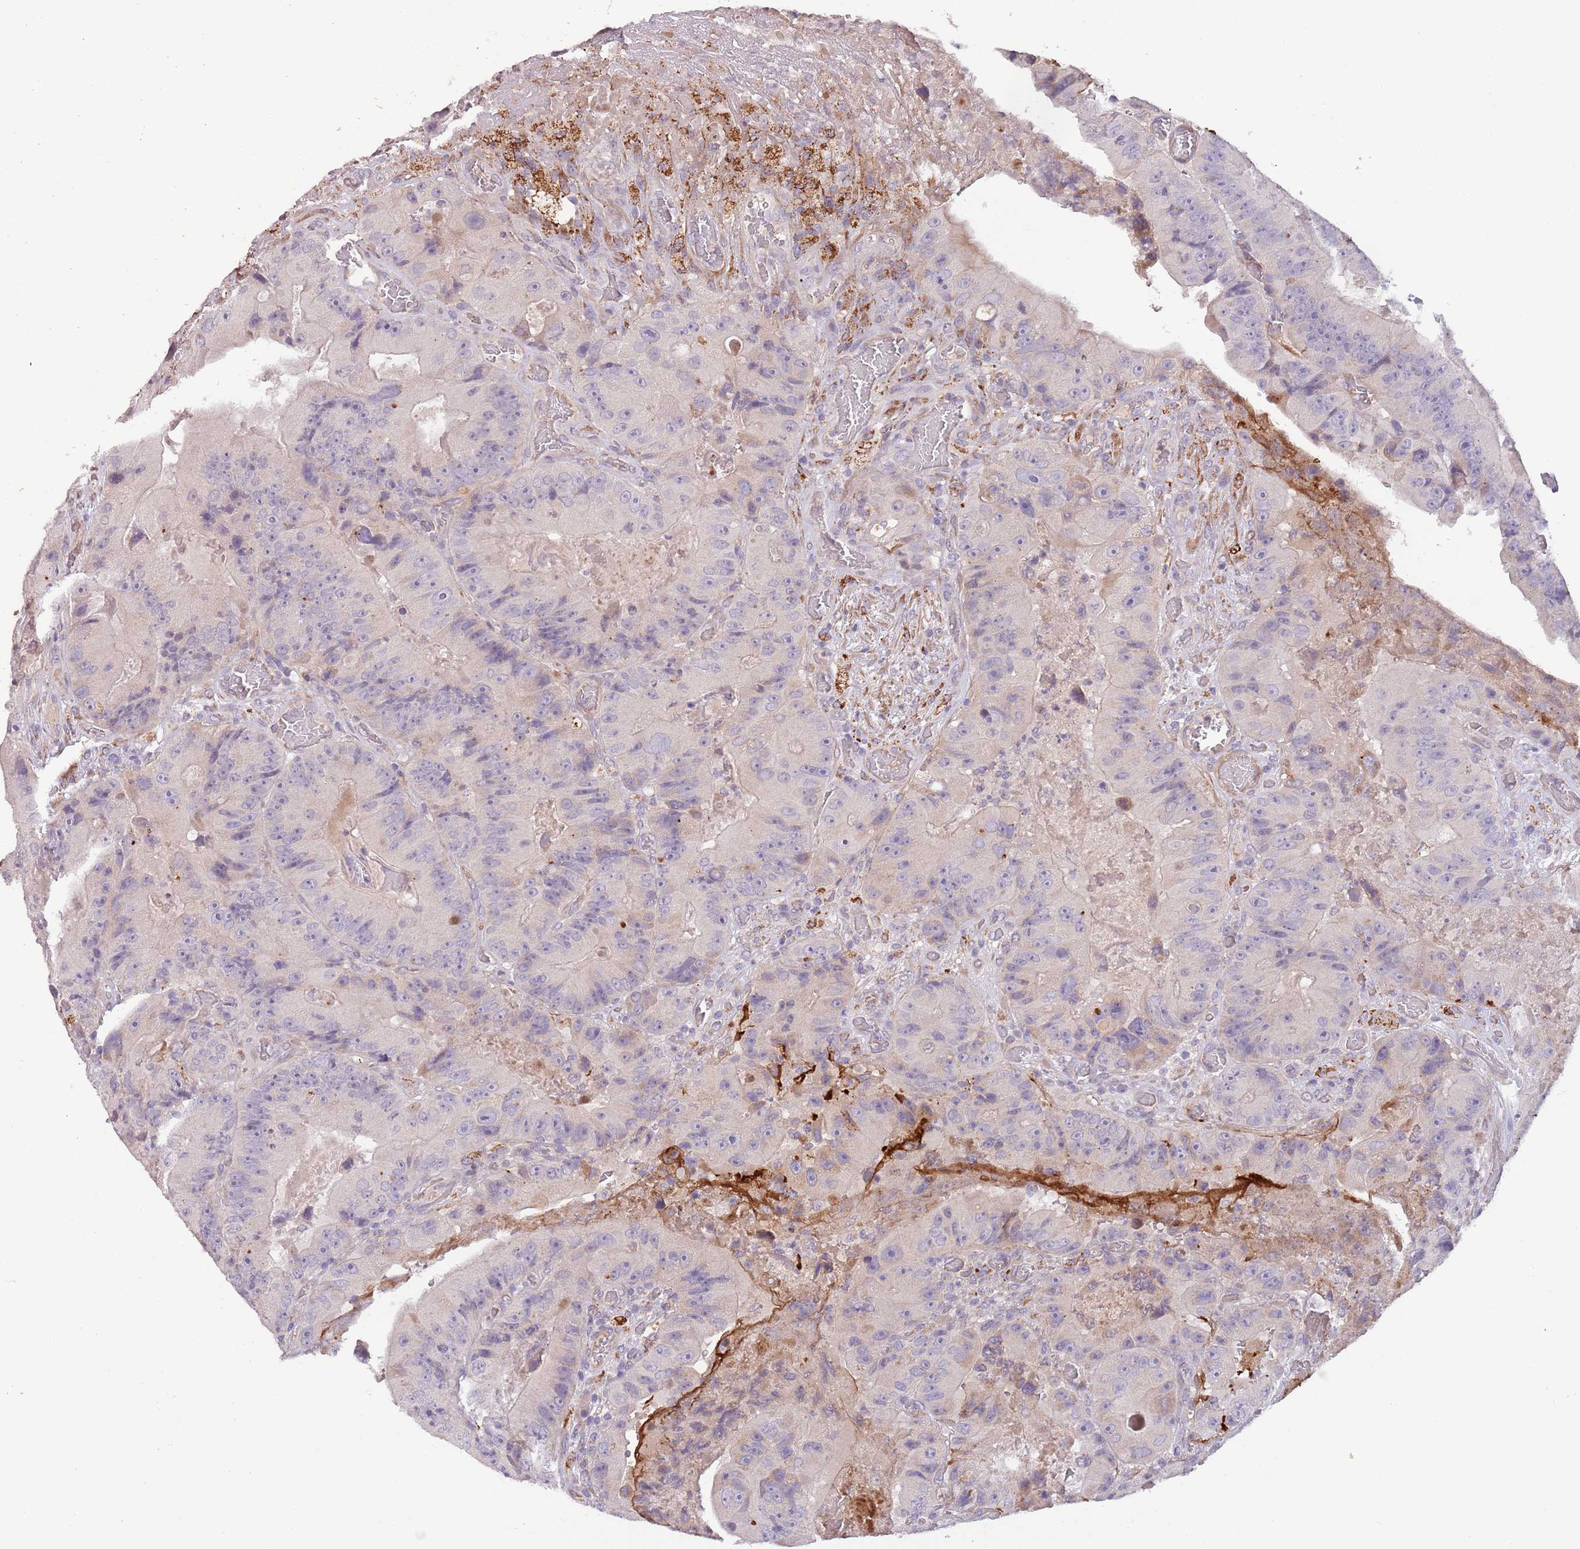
{"staining": {"intensity": "negative", "quantity": "none", "location": "none"}, "tissue": "colorectal cancer", "cell_type": "Tumor cells", "image_type": "cancer", "snomed": [{"axis": "morphology", "description": "Adenocarcinoma, NOS"}, {"axis": "topography", "description": "Colon"}], "caption": "Protein analysis of colorectal cancer (adenocarcinoma) shows no significant positivity in tumor cells.", "gene": "ZNF658", "patient": {"sex": "female", "age": 86}}